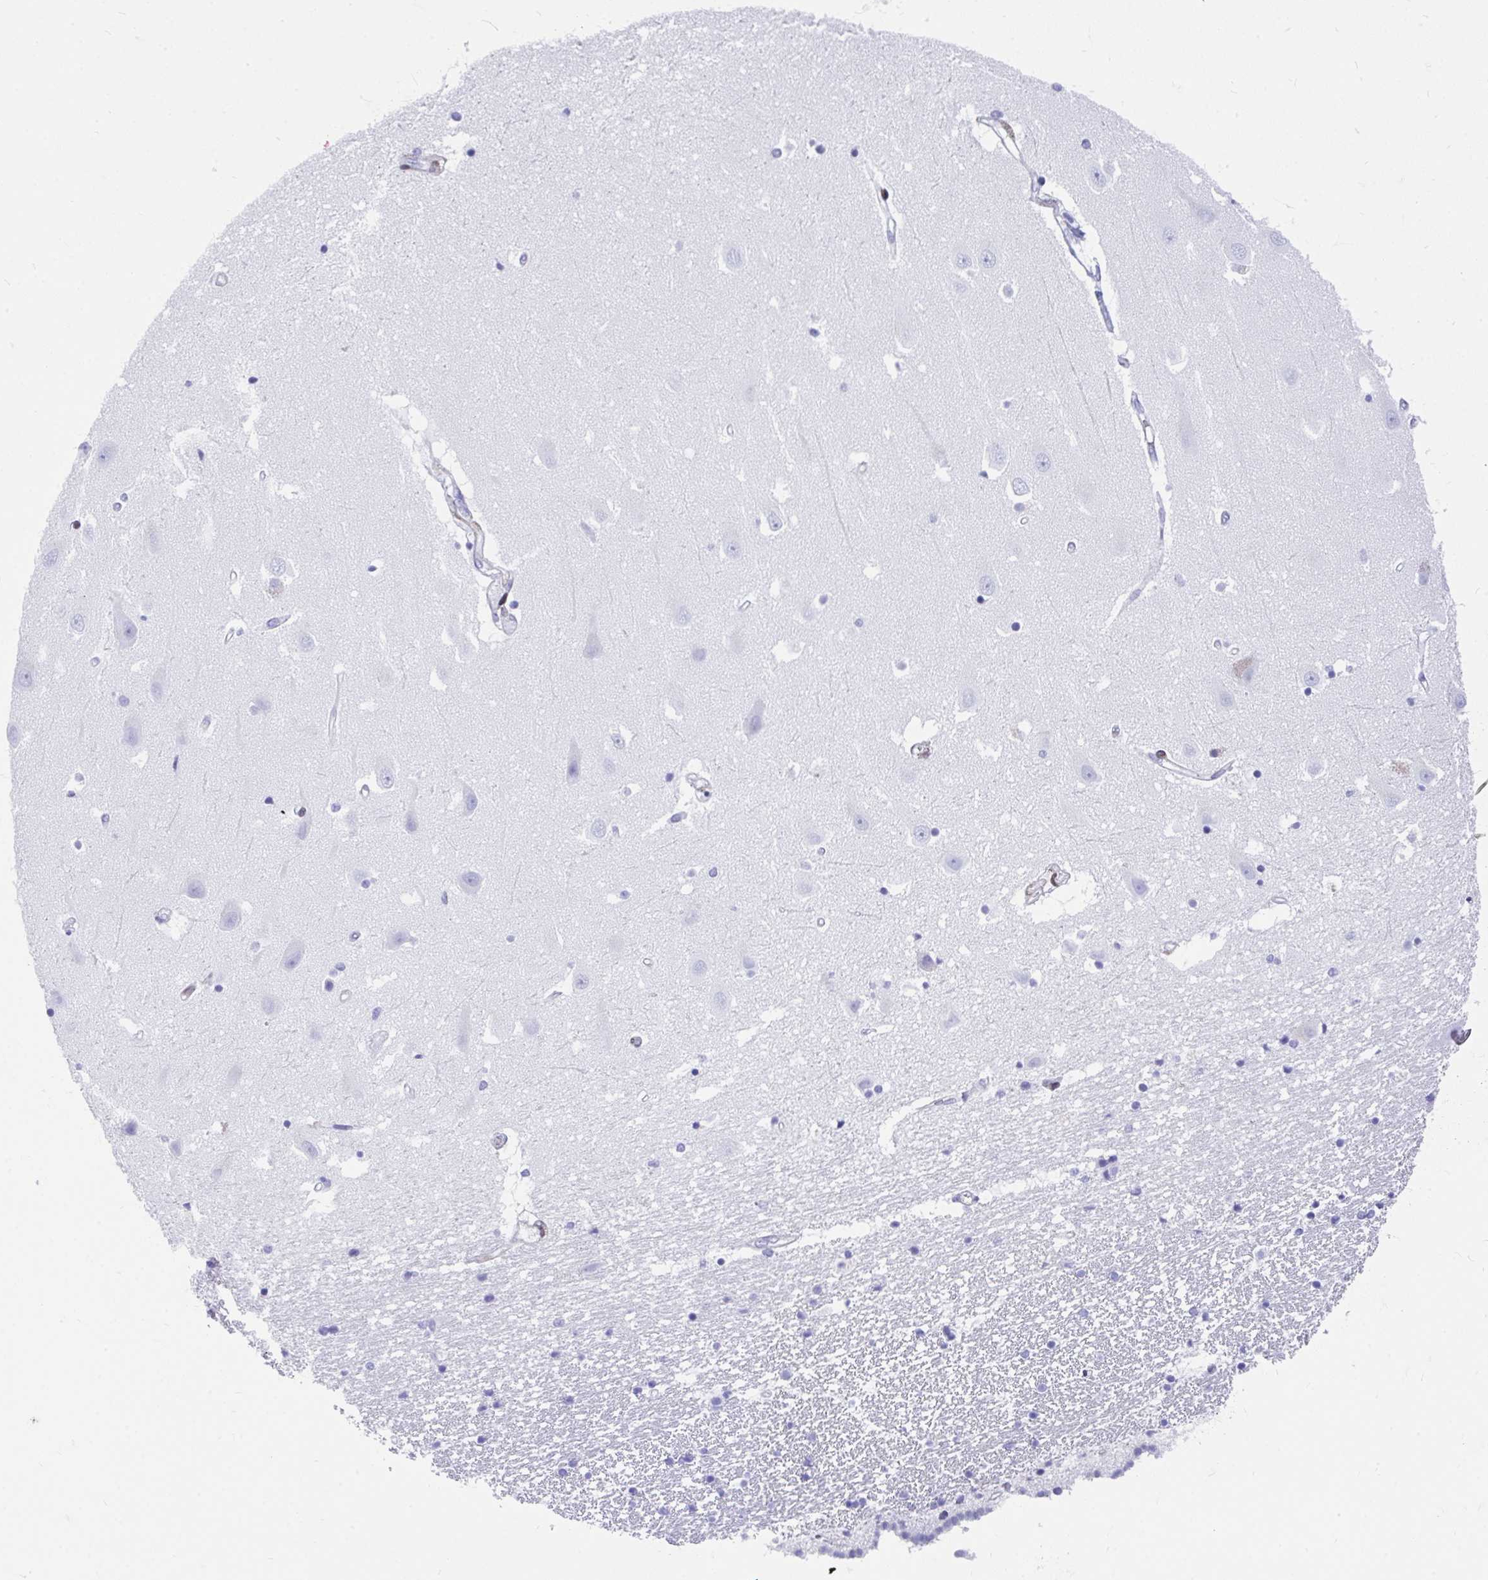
{"staining": {"intensity": "negative", "quantity": "none", "location": "none"}, "tissue": "hippocampus", "cell_type": "Glial cells", "image_type": "normal", "snomed": [{"axis": "morphology", "description": "Normal tissue, NOS"}, {"axis": "topography", "description": "Hippocampus"}], "caption": "This is an immunohistochemistry (IHC) photomicrograph of normal human hippocampus. There is no positivity in glial cells.", "gene": "RBPMS", "patient": {"sex": "male", "age": 63}}